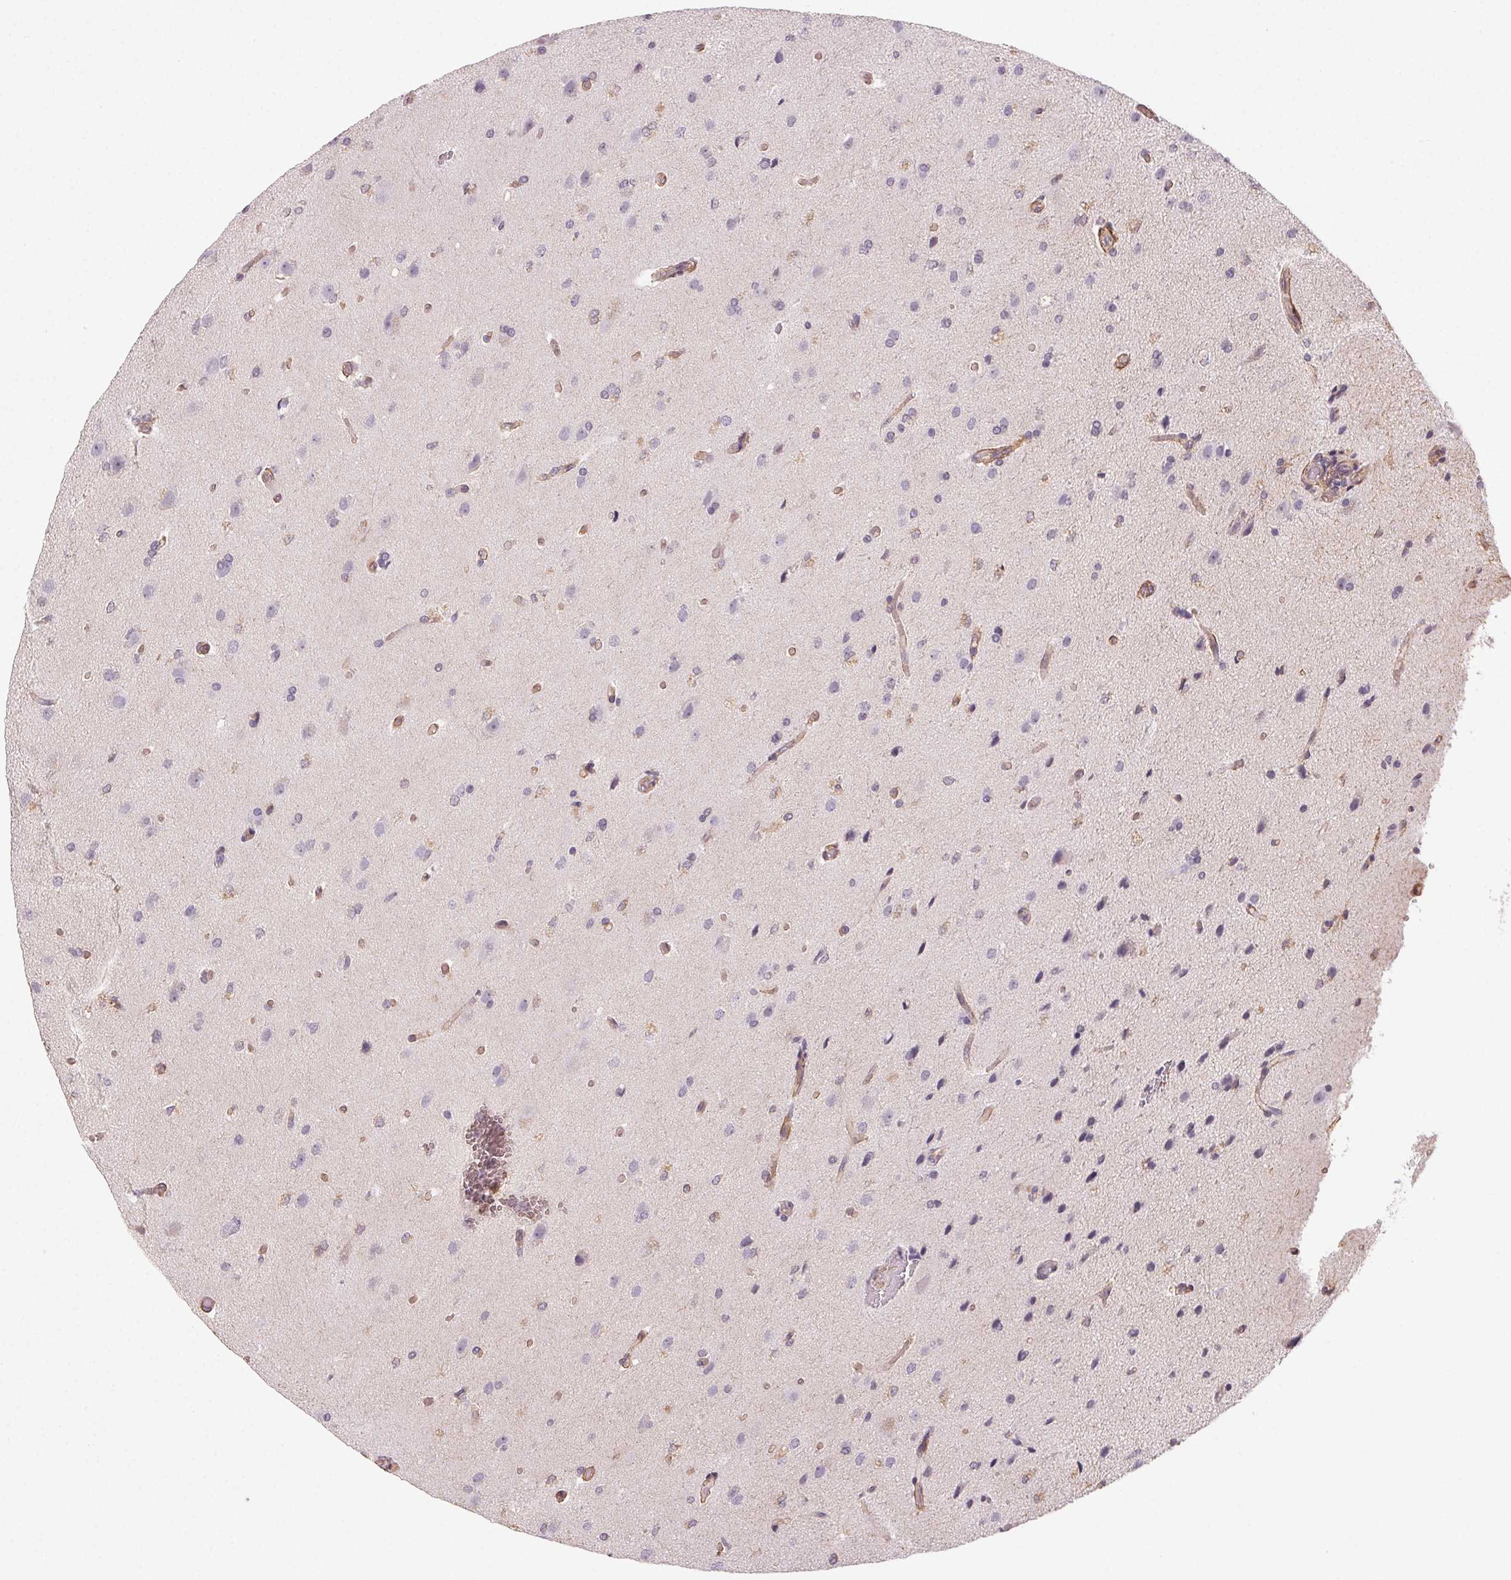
{"staining": {"intensity": "negative", "quantity": "none", "location": "none"}, "tissue": "glioma", "cell_type": "Tumor cells", "image_type": "cancer", "snomed": [{"axis": "morphology", "description": "Glioma, malignant, High grade"}, {"axis": "topography", "description": "Brain"}], "caption": "Tumor cells are negative for protein expression in human glioma. (Stains: DAB (3,3'-diaminobenzidine) immunohistochemistry with hematoxylin counter stain, Microscopy: brightfield microscopy at high magnification).", "gene": "PLA2G4F", "patient": {"sex": "male", "age": 68}}